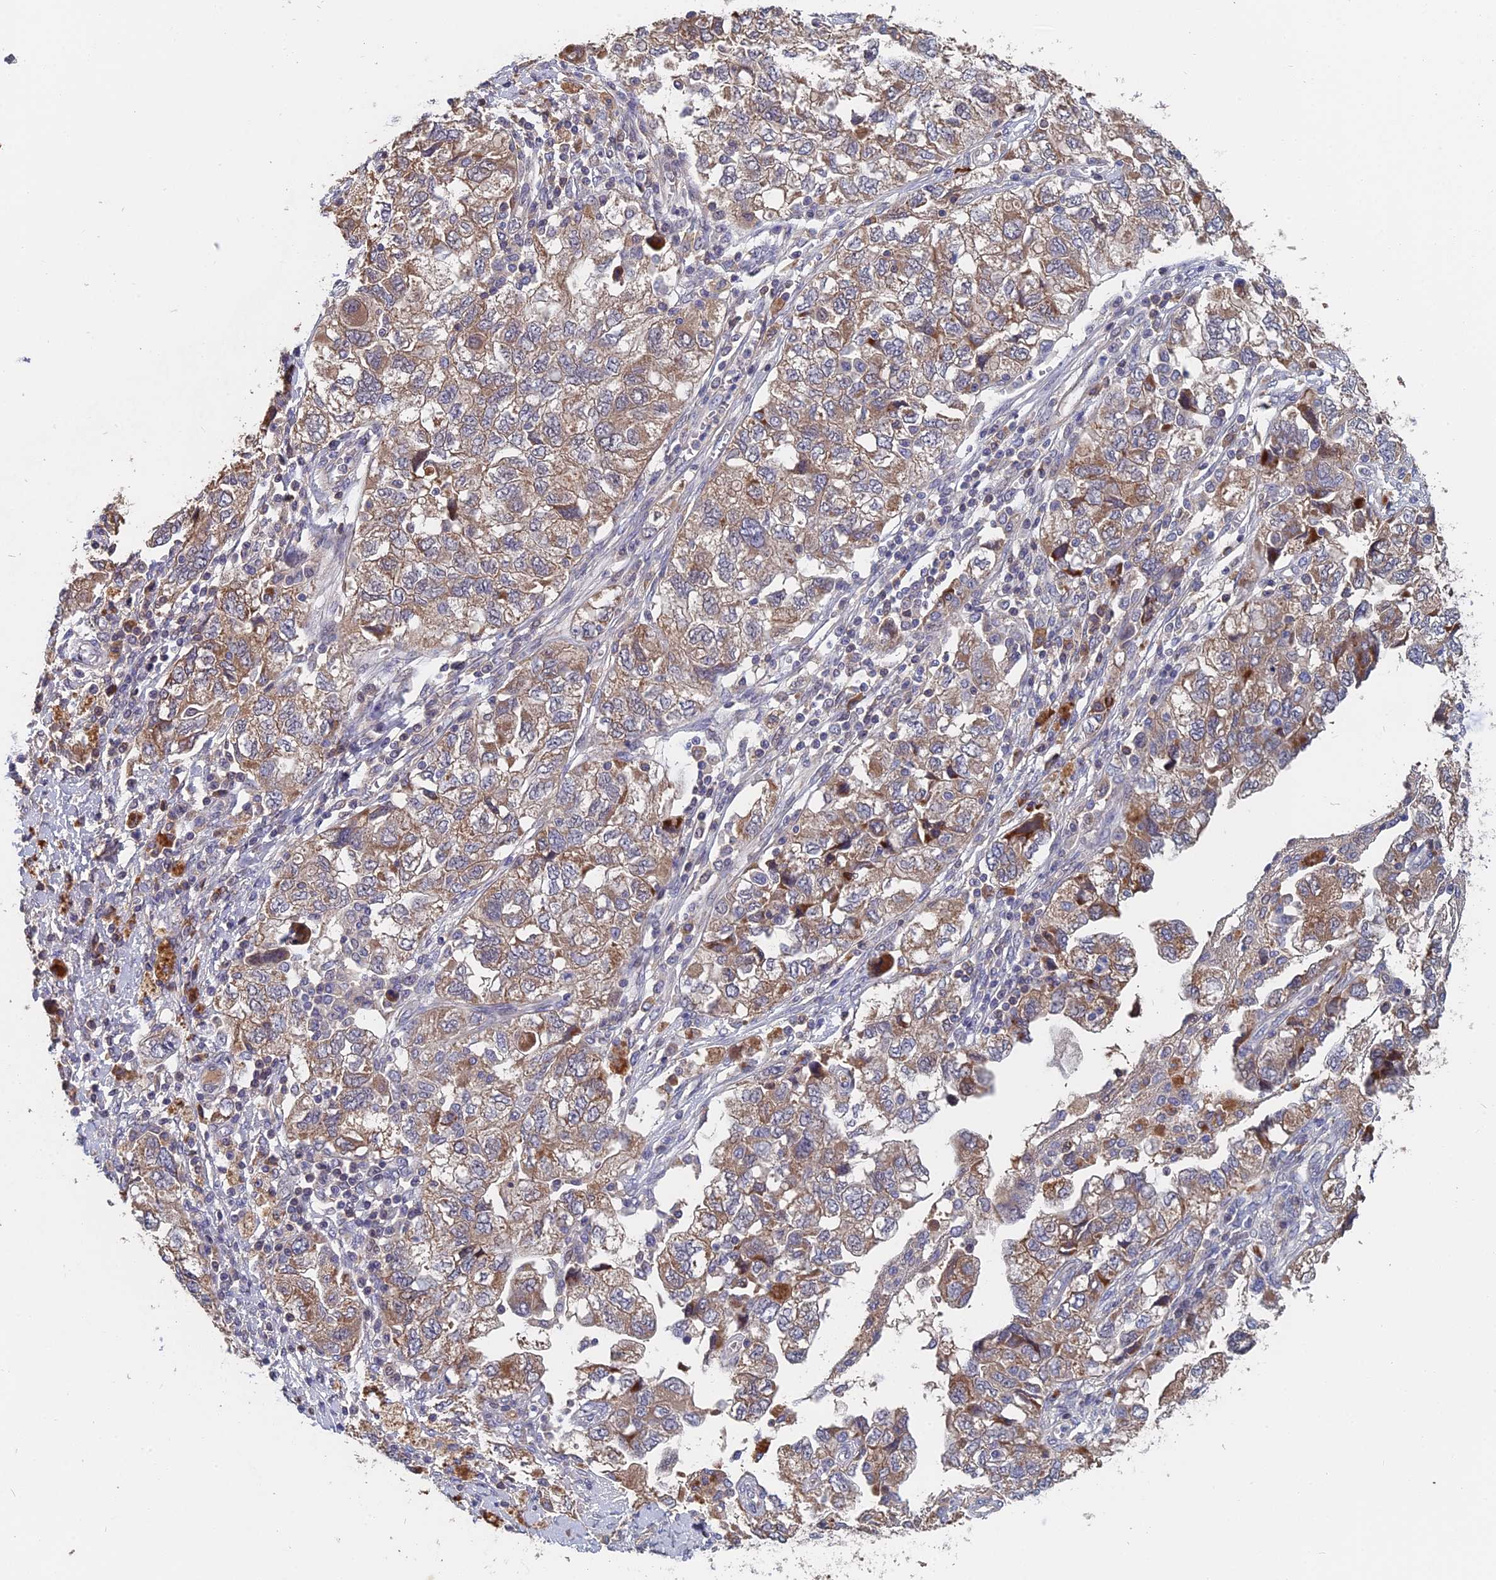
{"staining": {"intensity": "moderate", "quantity": ">75%", "location": "cytoplasmic/membranous"}, "tissue": "ovarian cancer", "cell_type": "Tumor cells", "image_type": "cancer", "snomed": [{"axis": "morphology", "description": "Carcinoma, NOS"}, {"axis": "morphology", "description": "Cystadenocarcinoma, serous, NOS"}, {"axis": "topography", "description": "Ovary"}], "caption": "High-power microscopy captured an immunohistochemistry histopathology image of ovarian cancer, revealing moderate cytoplasmic/membranous positivity in approximately >75% of tumor cells. The staining is performed using DAB brown chromogen to label protein expression. The nuclei are counter-stained blue using hematoxylin.", "gene": "SLC33A1", "patient": {"sex": "female", "age": 69}}